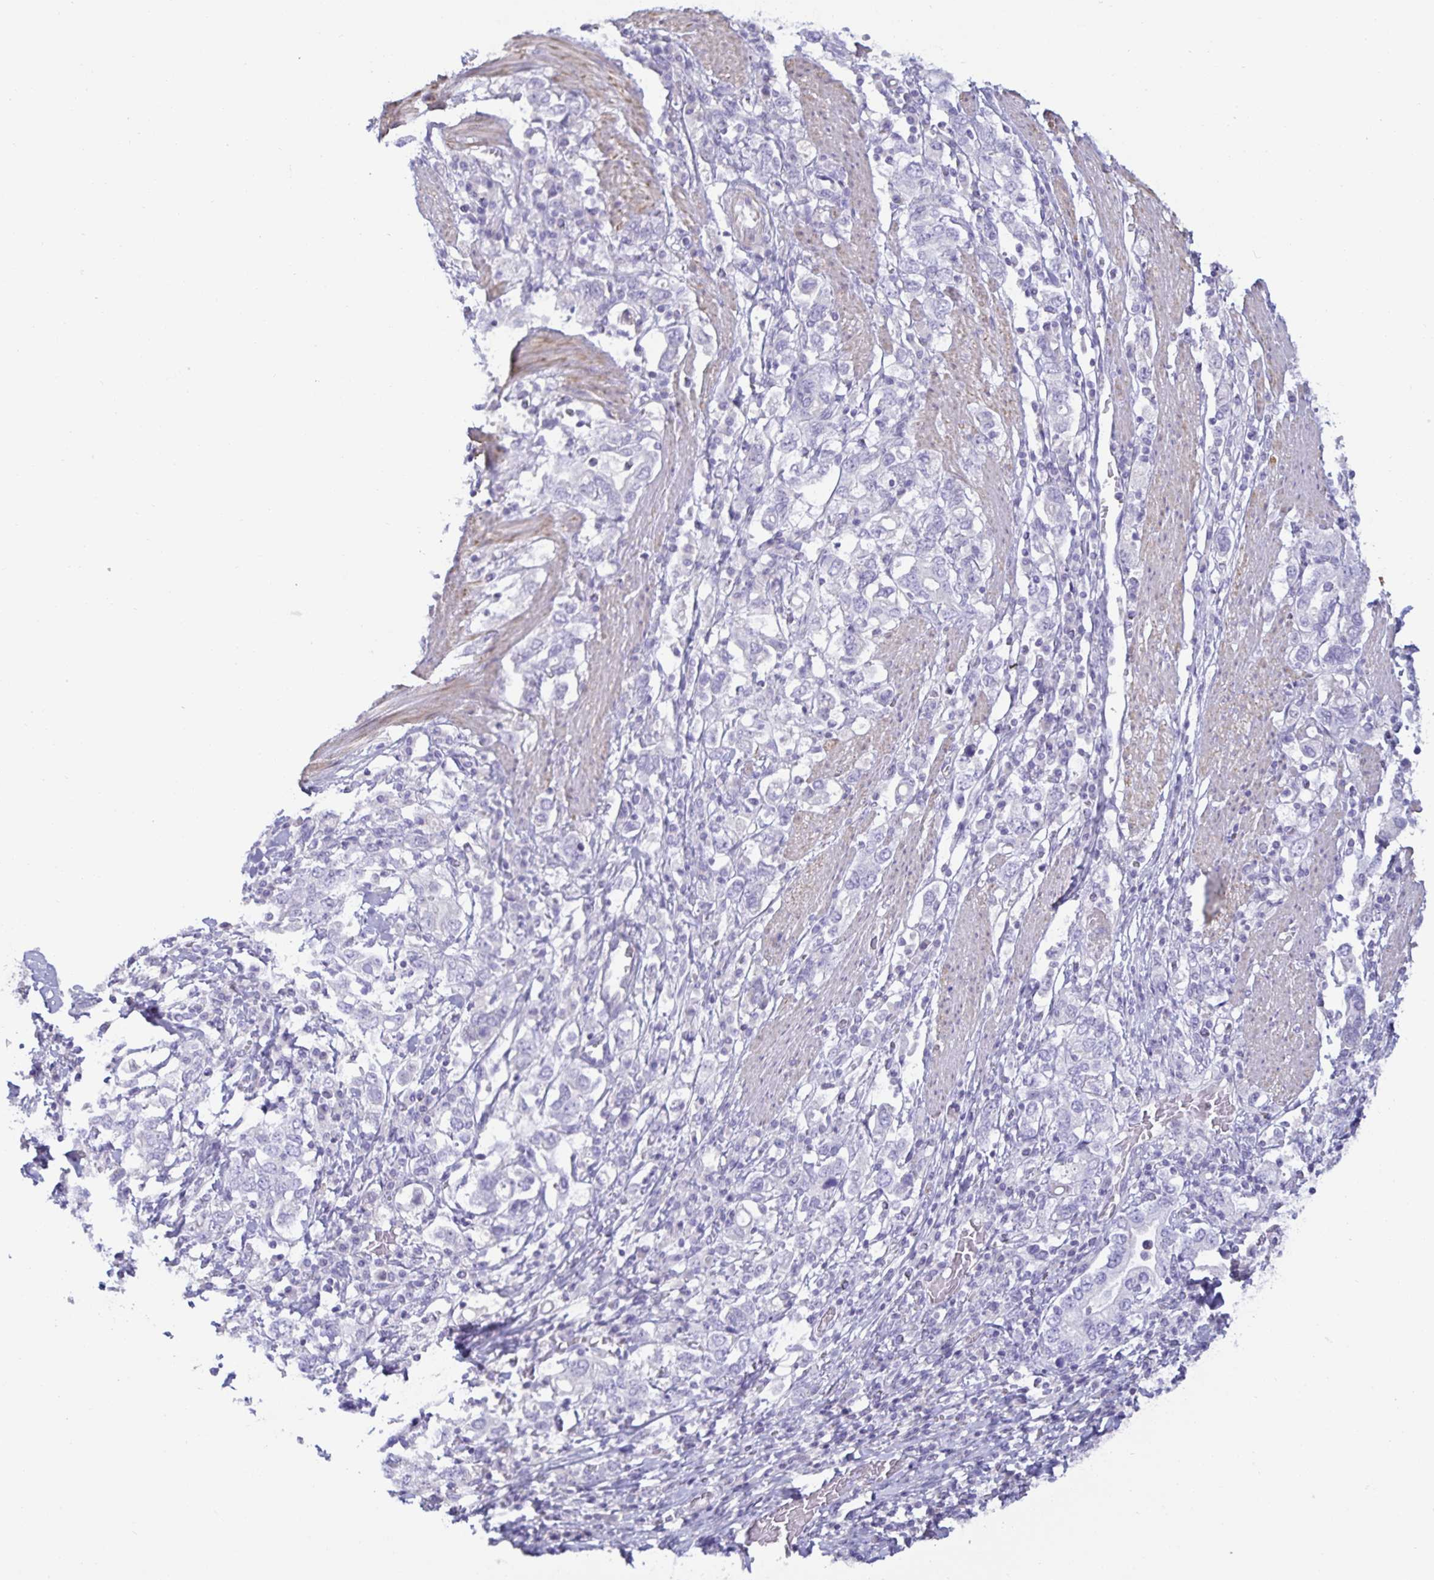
{"staining": {"intensity": "negative", "quantity": "none", "location": "none"}, "tissue": "stomach cancer", "cell_type": "Tumor cells", "image_type": "cancer", "snomed": [{"axis": "morphology", "description": "Adenocarcinoma, NOS"}, {"axis": "topography", "description": "Stomach, upper"}, {"axis": "topography", "description": "Stomach"}], "caption": "Stomach cancer (adenocarcinoma) was stained to show a protein in brown. There is no significant staining in tumor cells. The staining is performed using DAB brown chromogen with nuclei counter-stained in using hematoxylin.", "gene": "SPAG4", "patient": {"sex": "male", "age": 62}}